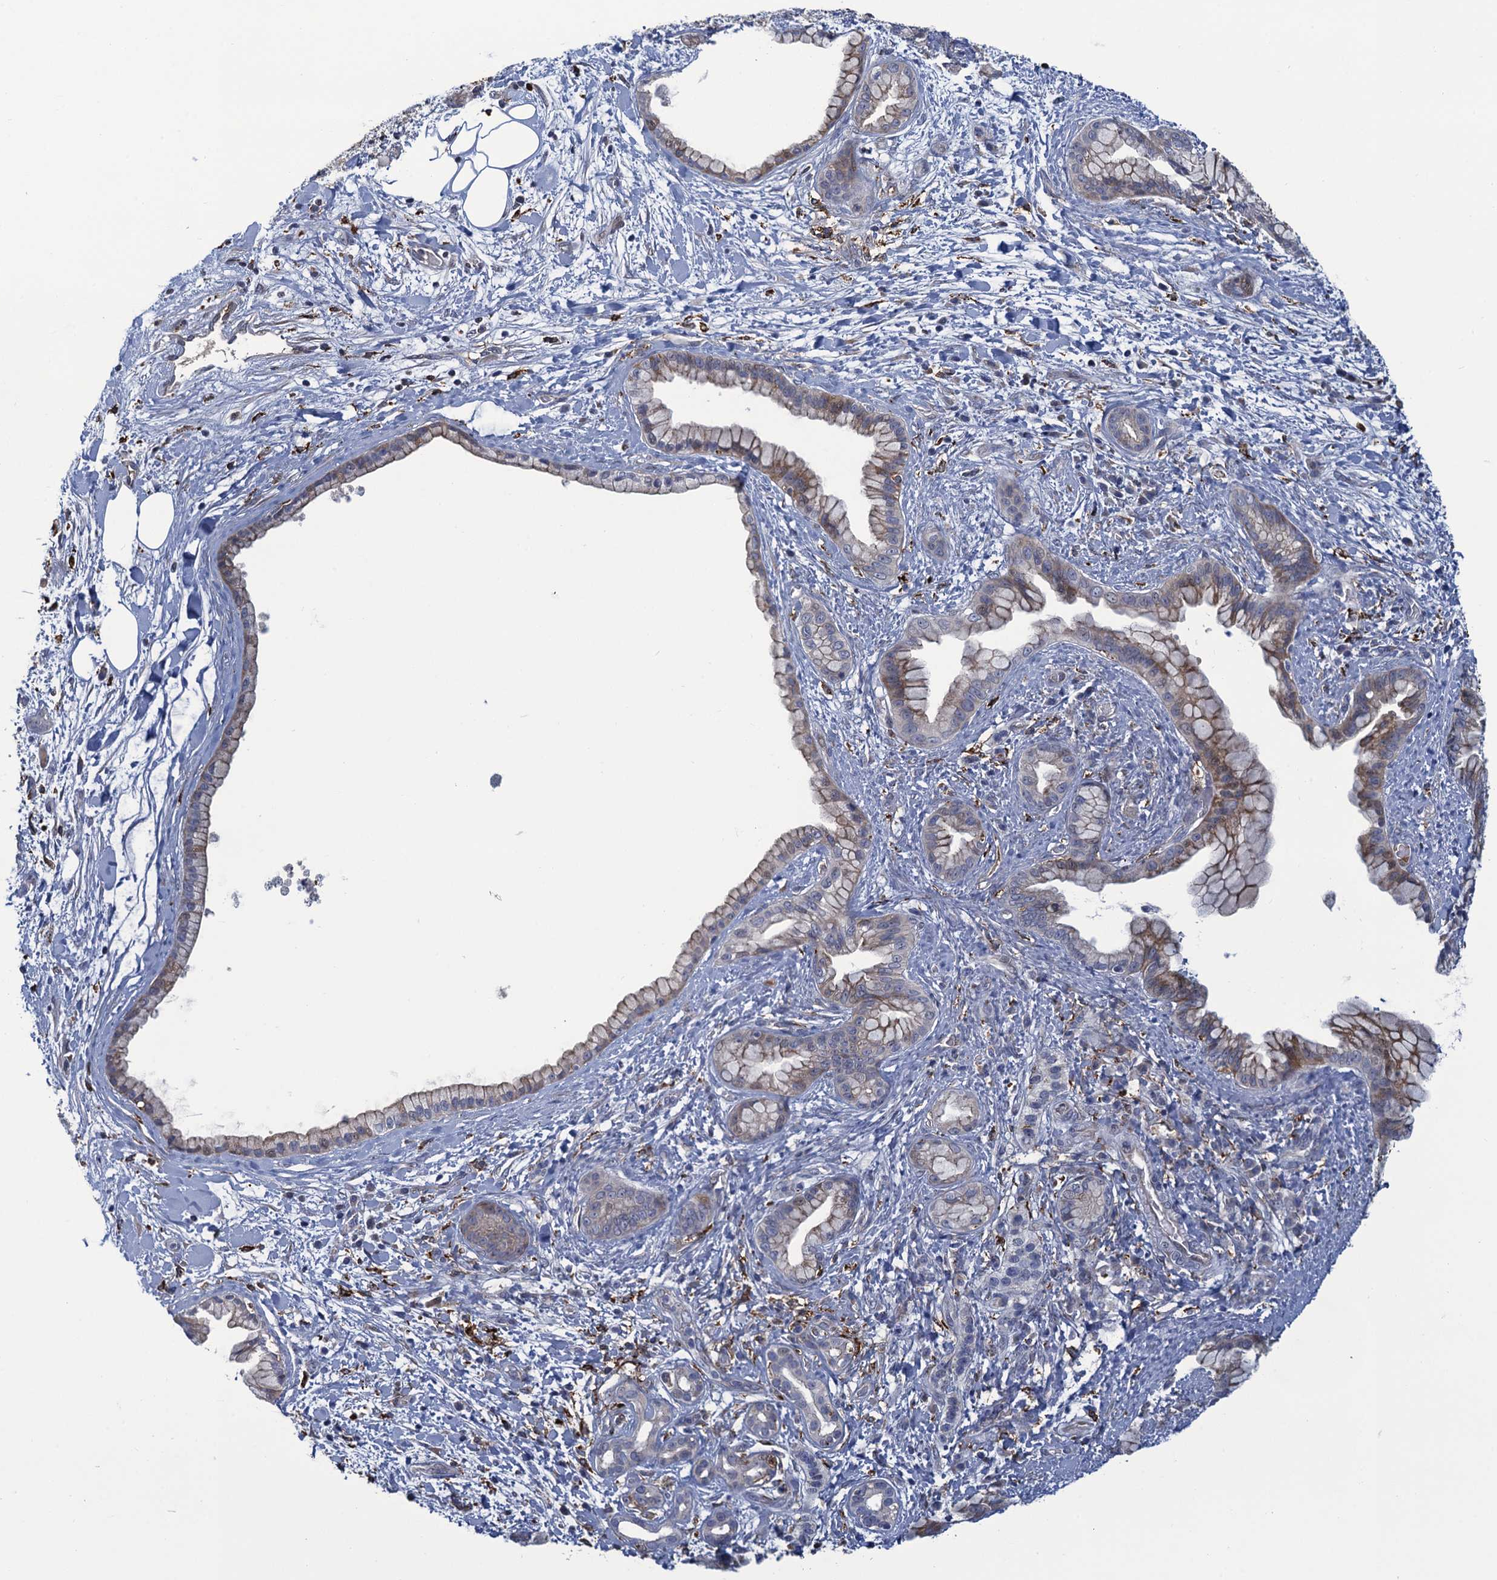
{"staining": {"intensity": "weak", "quantity": "<25%", "location": "cytoplasmic/membranous"}, "tissue": "pancreatic cancer", "cell_type": "Tumor cells", "image_type": "cancer", "snomed": [{"axis": "morphology", "description": "Adenocarcinoma, NOS"}, {"axis": "topography", "description": "Pancreas"}], "caption": "Tumor cells are negative for protein expression in human pancreatic adenocarcinoma. (DAB (3,3'-diaminobenzidine) IHC visualized using brightfield microscopy, high magnification).", "gene": "DNHD1", "patient": {"sex": "female", "age": 78}}